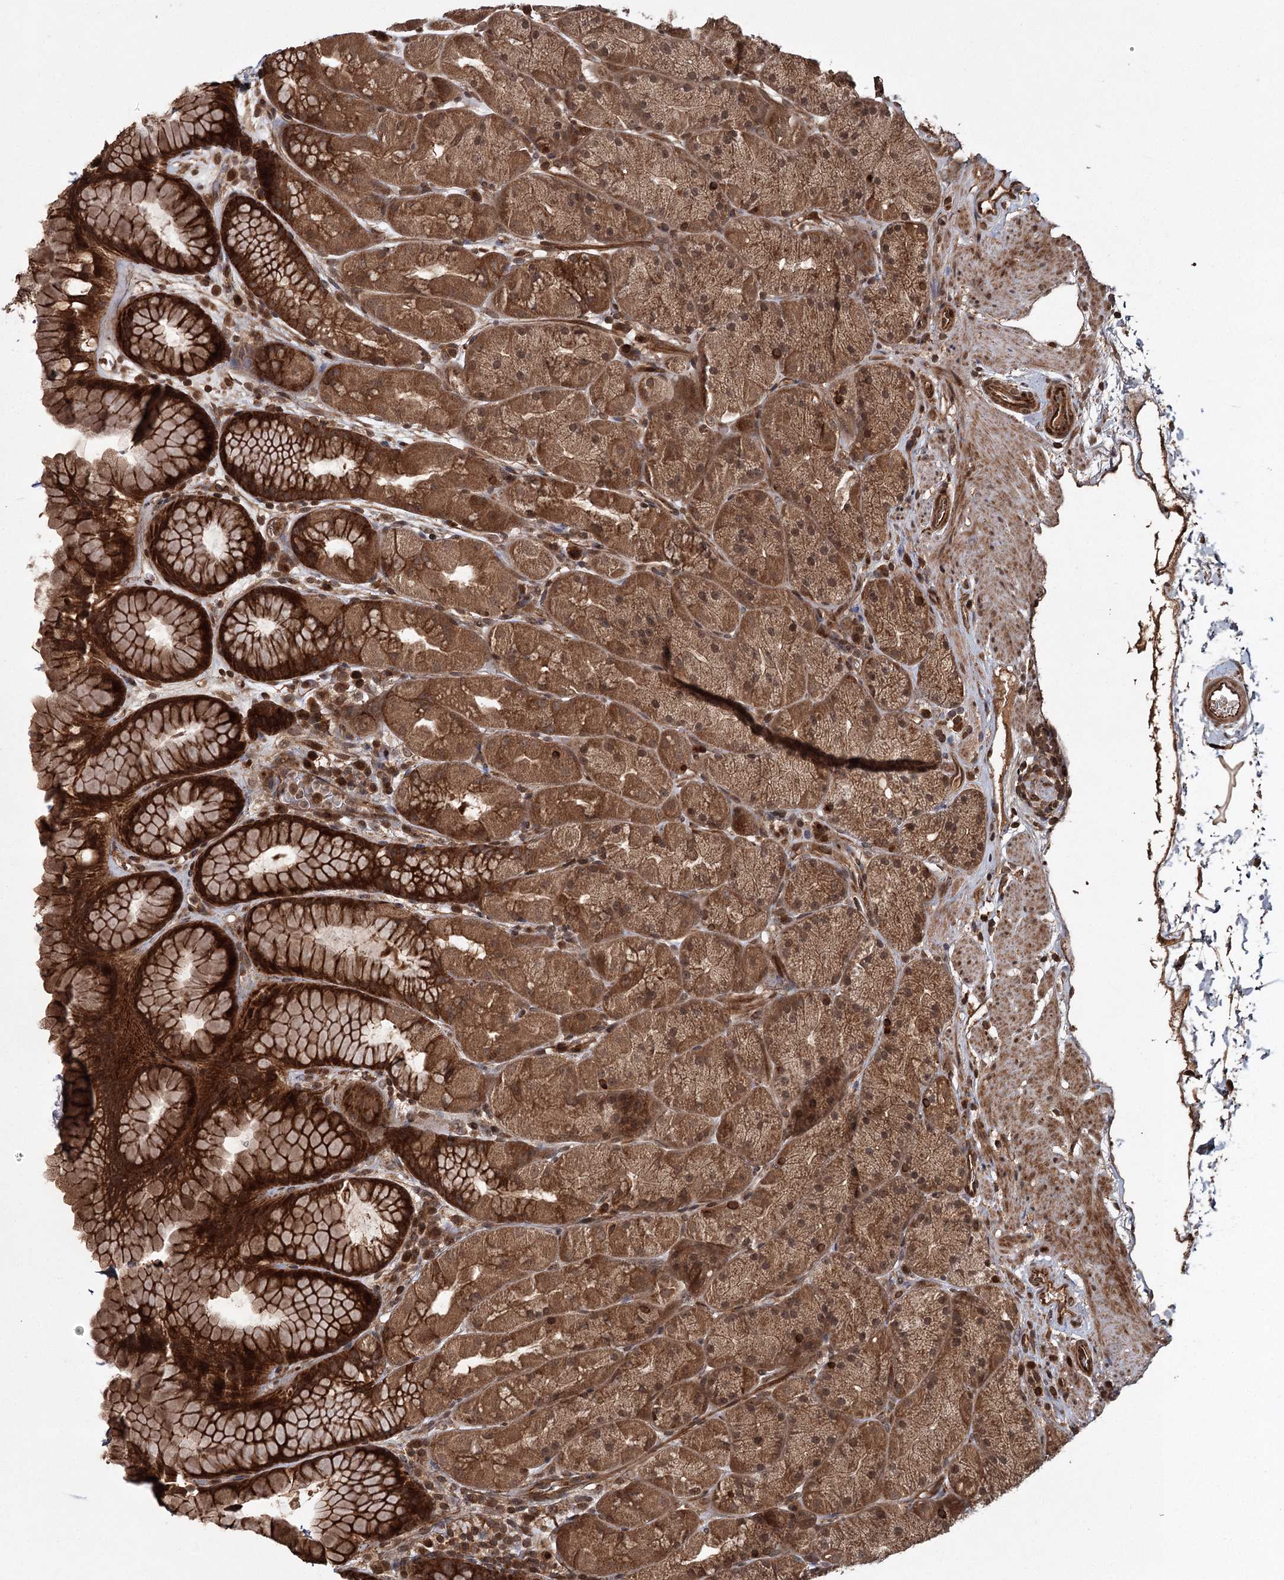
{"staining": {"intensity": "strong", "quantity": ">75%", "location": "cytoplasmic/membranous"}, "tissue": "stomach", "cell_type": "Glandular cells", "image_type": "normal", "snomed": [{"axis": "morphology", "description": "Normal tissue, NOS"}, {"axis": "topography", "description": "Stomach, upper"}, {"axis": "topography", "description": "Stomach, lower"}], "caption": "The micrograph displays staining of benign stomach, revealing strong cytoplasmic/membranous protein positivity (brown color) within glandular cells.", "gene": "RPAP3", "patient": {"sex": "male", "age": 67}}